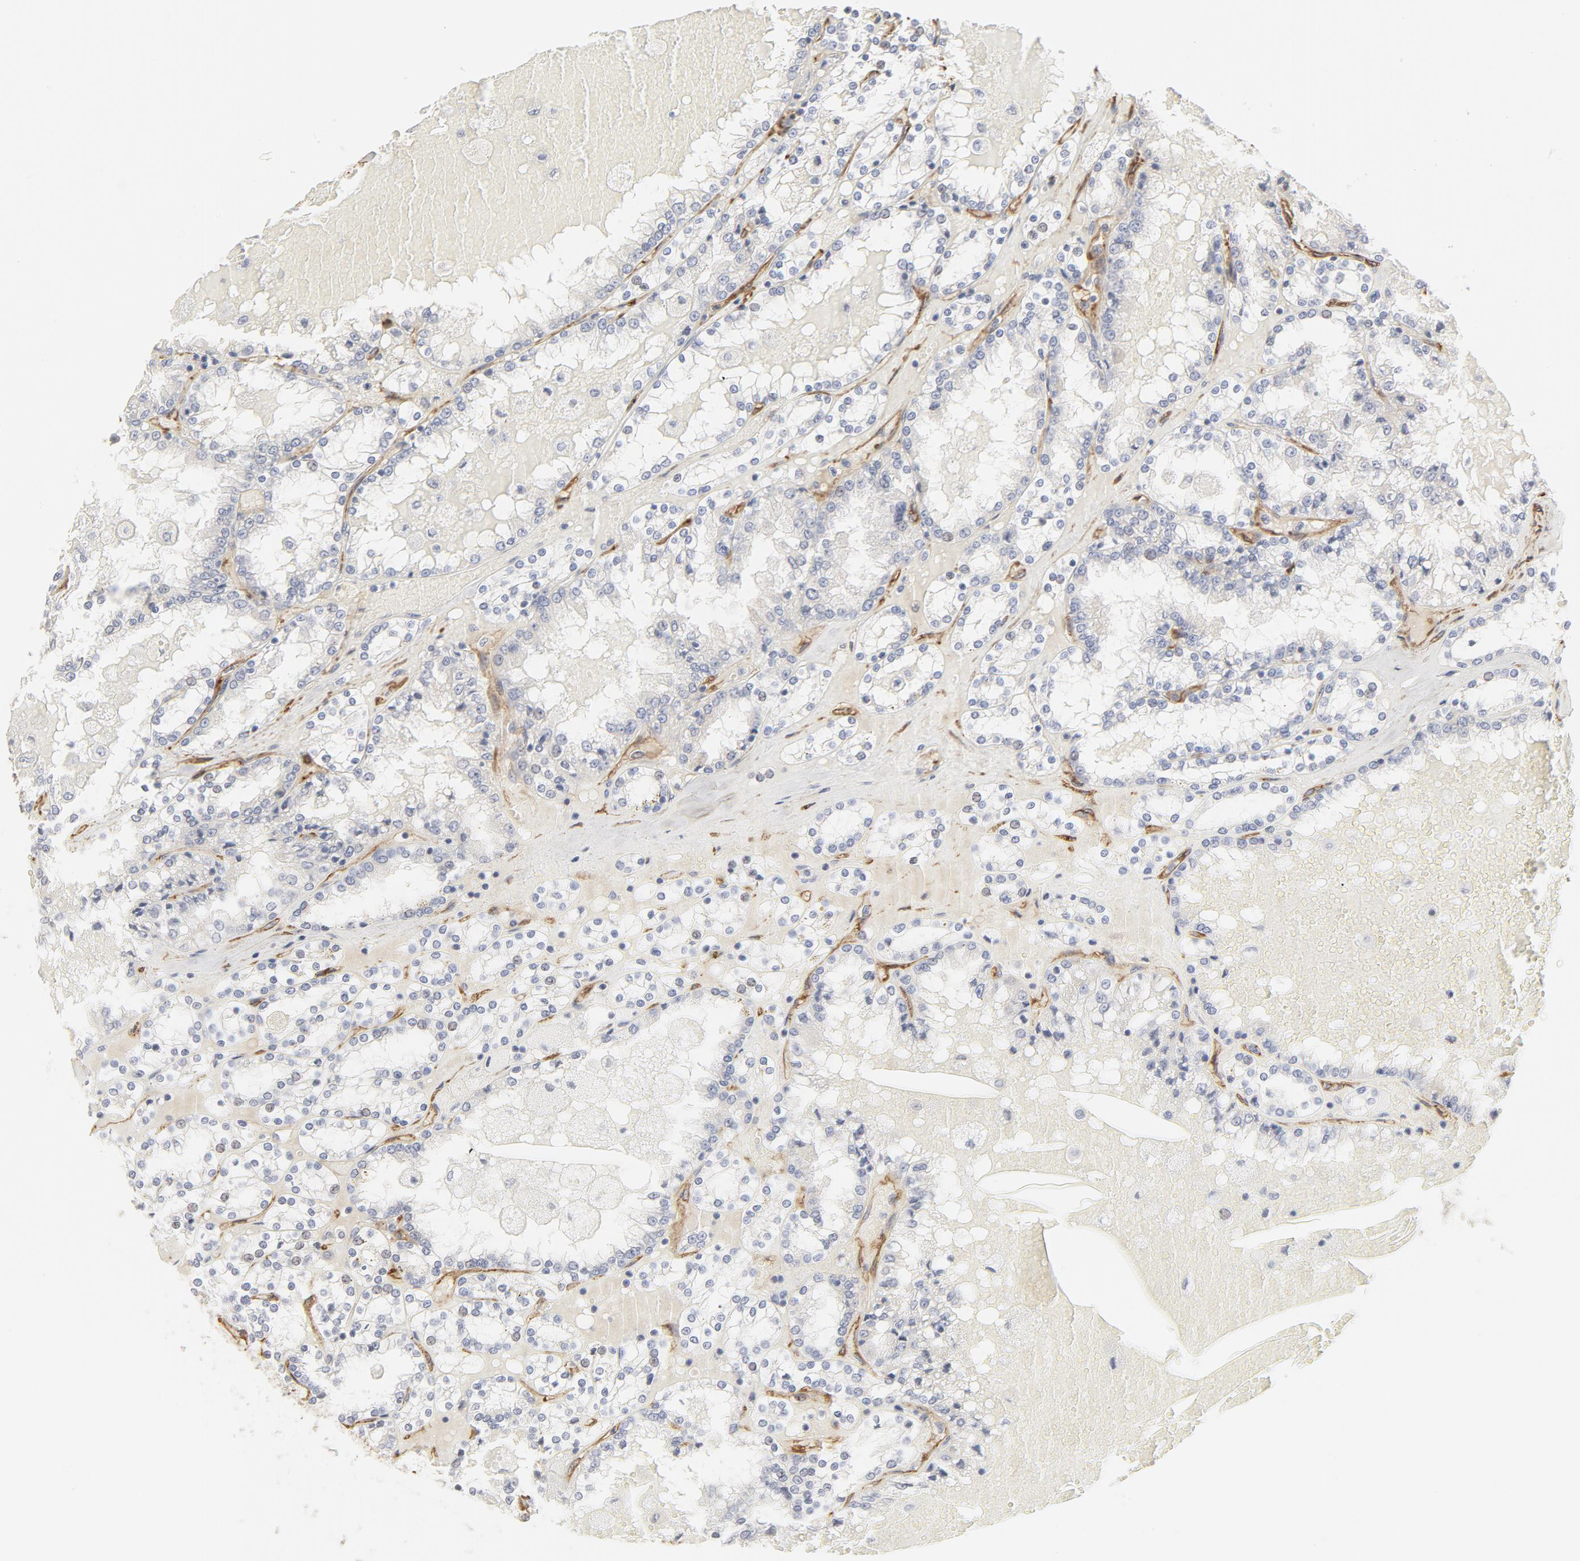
{"staining": {"intensity": "negative", "quantity": "none", "location": "none"}, "tissue": "renal cancer", "cell_type": "Tumor cells", "image_type": "cancer", "snomed": [{"axis": "morphology", "description": "Adenocarcinoma, NOS"}, {"axis": "topography", "description": "Kidney"}], "caption": "Photomicrograph shows no significant protein staining in tumor cells of renal cancer. Brightfield microscopy of IHC stained with DAB (3,3'-diaminobenzidine) (brown) and hematoxylin (blue), captured at high magnification.", "gene": "MAGED4", "patient": {"sex": "female", "age": 56}}